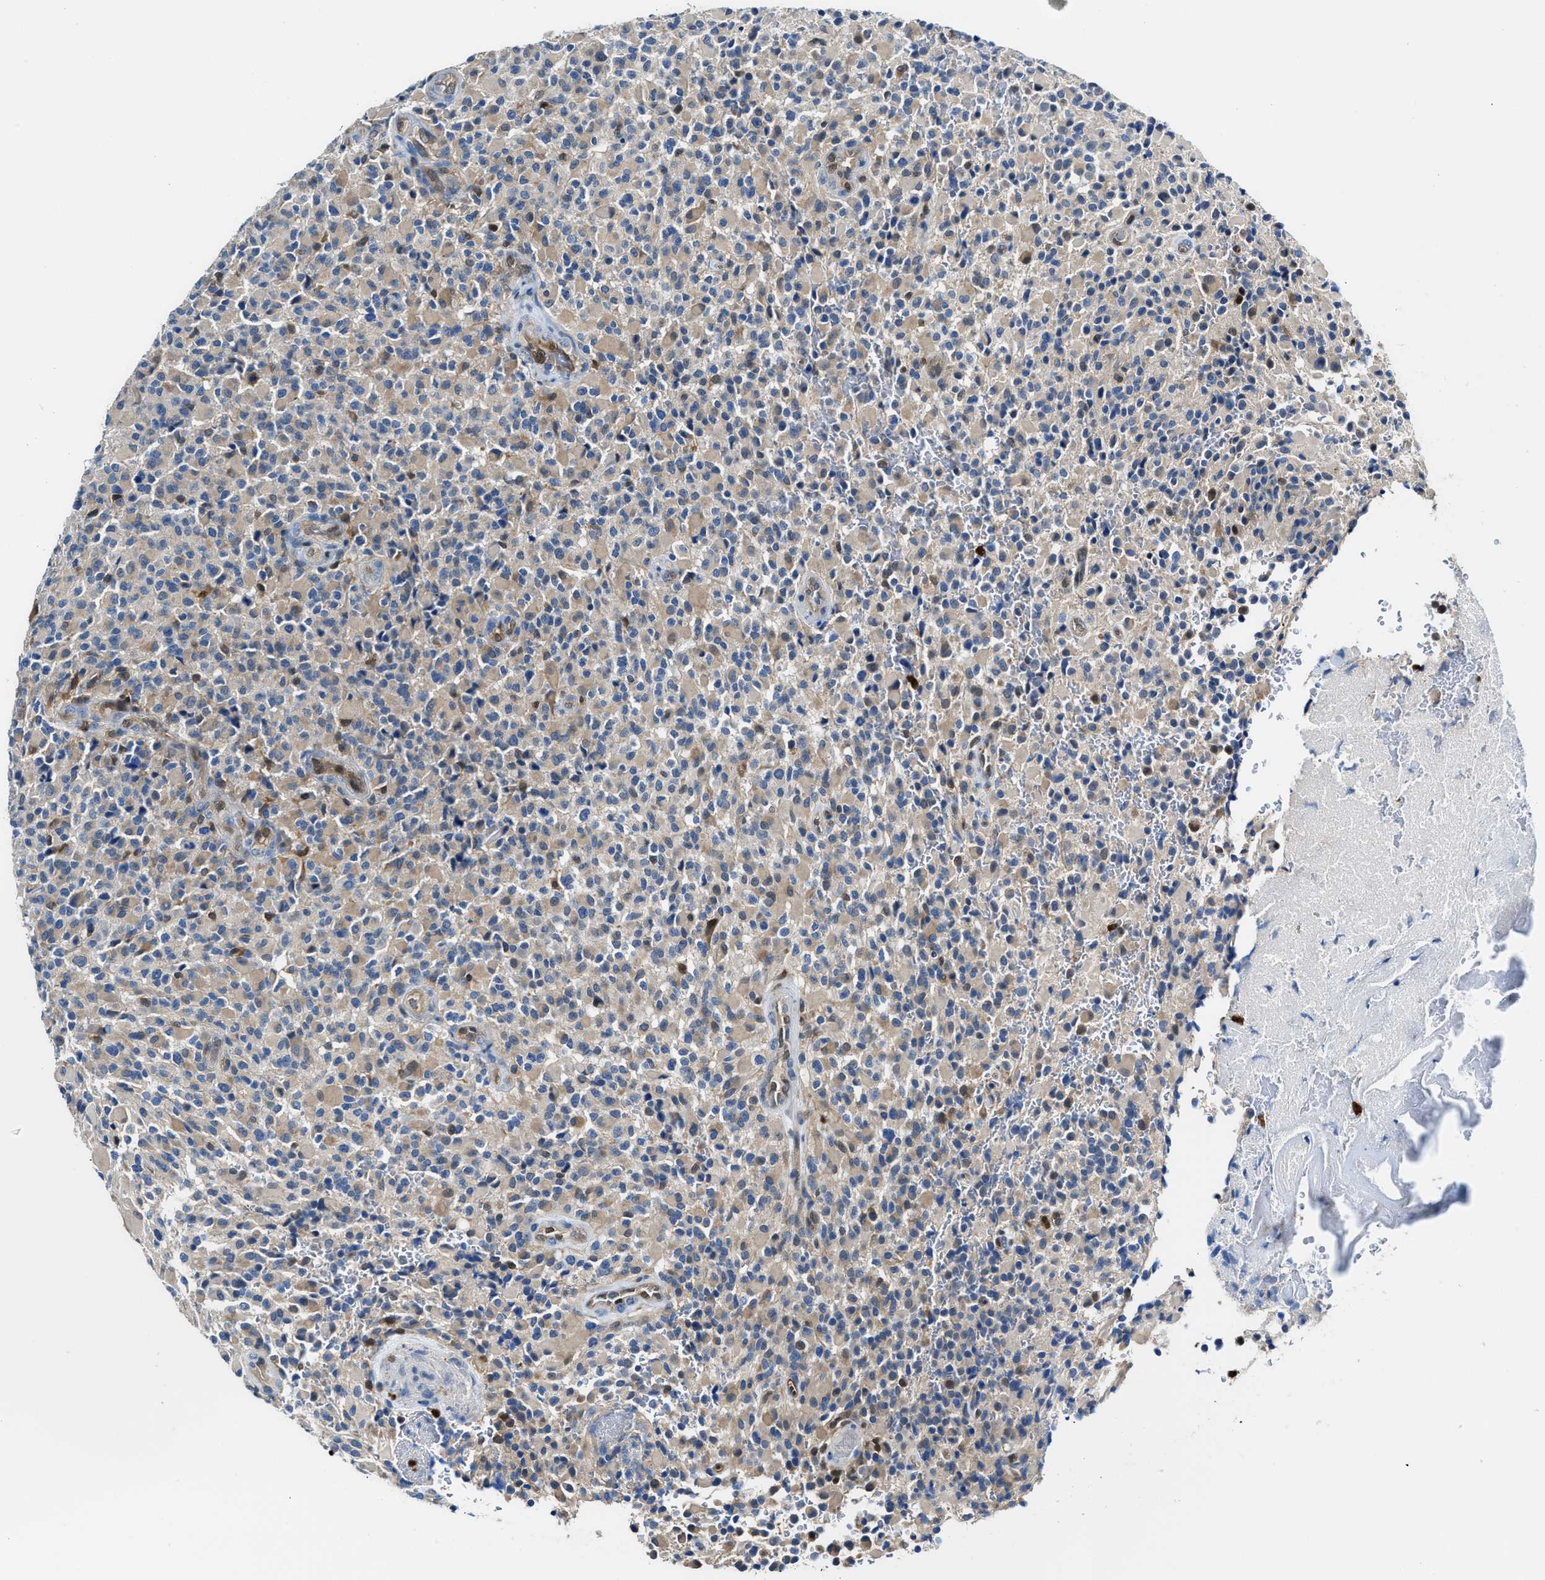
{"staining": {"intensity": "weak", "quantity": "<25%", "location": "cytoplasmic/membranous"}, "tissue": "glioma", "cell_type": "Tumor cells", "image_type": "cancer", "snomed": [{"axis": "morphology", "description": "Glioma, malignant, High grade"}, {"axis": "topography", "description": "Brain"}], "caption": "An image of malignant glioma (high-grade) stained for a protein exhibits no brown staining in tumor cells. The staining was performed using DAB (3,3'-diaminobenzidine) to visualize the protein expression in brown, while the nuclei were stained in blue with hematoxylin (Magnification: 20x).", "gene": "LTA4H", "patient": {"sex": "male", "age": 71}}